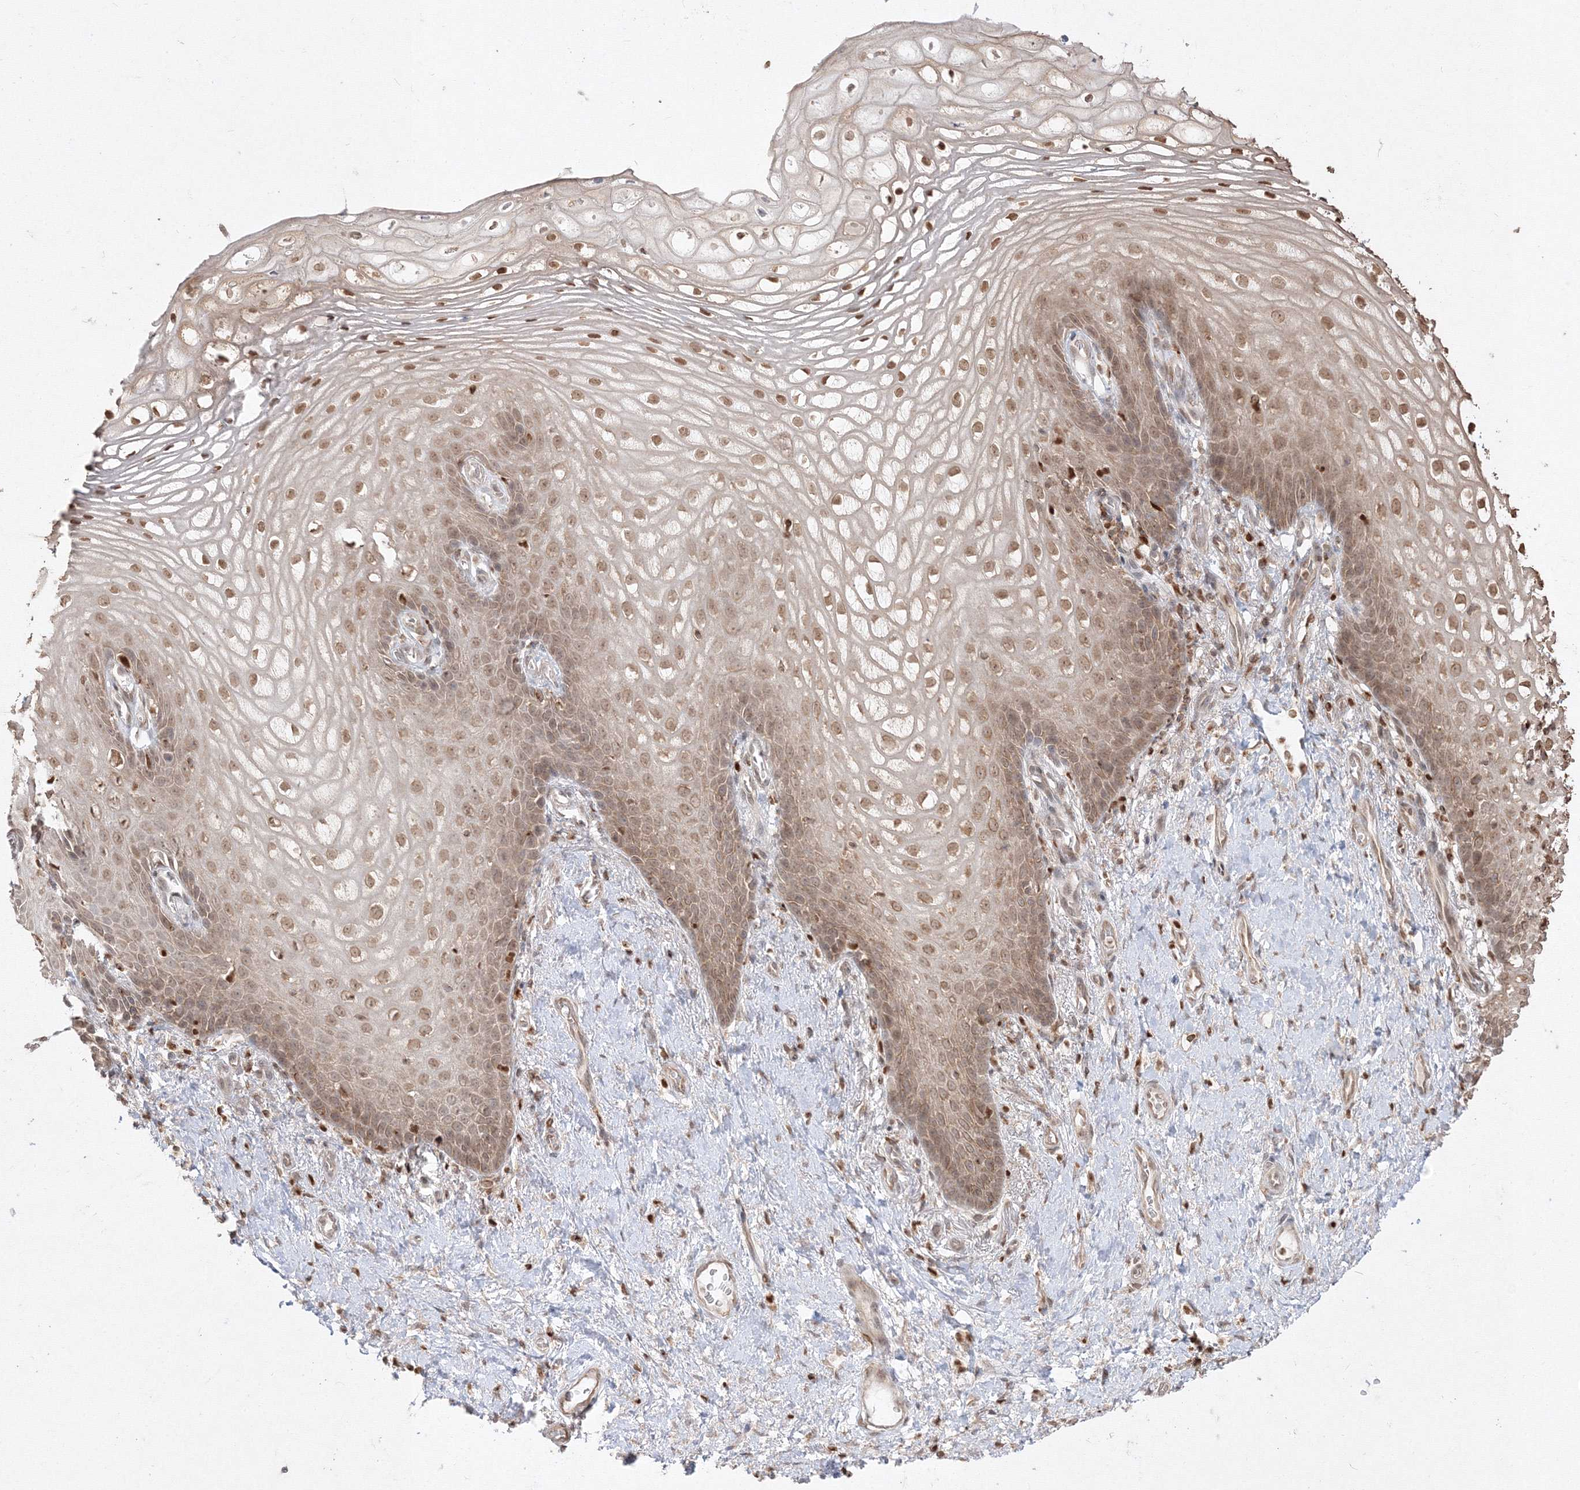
{"staining": {"intensity": "moderate", "quantity": ">75%", "location": "nuclear"}, "tissue": "vagina", "cell_type": "Squamous epithelial cells", "image_type": "normal", "snomed": [{"axis": "morphology", "description": "Normal tissue, NOS"}, {"axis": "topography", "description": "Vagina"}], "caption": "Immunohistochemistry (IHC) histopathology image of normal vagina: human vagina stained using immunohistochemistry (IHC) shows medium levels of moderate protein expression localized specifically in the nuclear of squamous epithelial cells, appearing as a nuclear brown color.", "gene": "TMEM50B", "patient": {"sex": "female", "age": 60}}